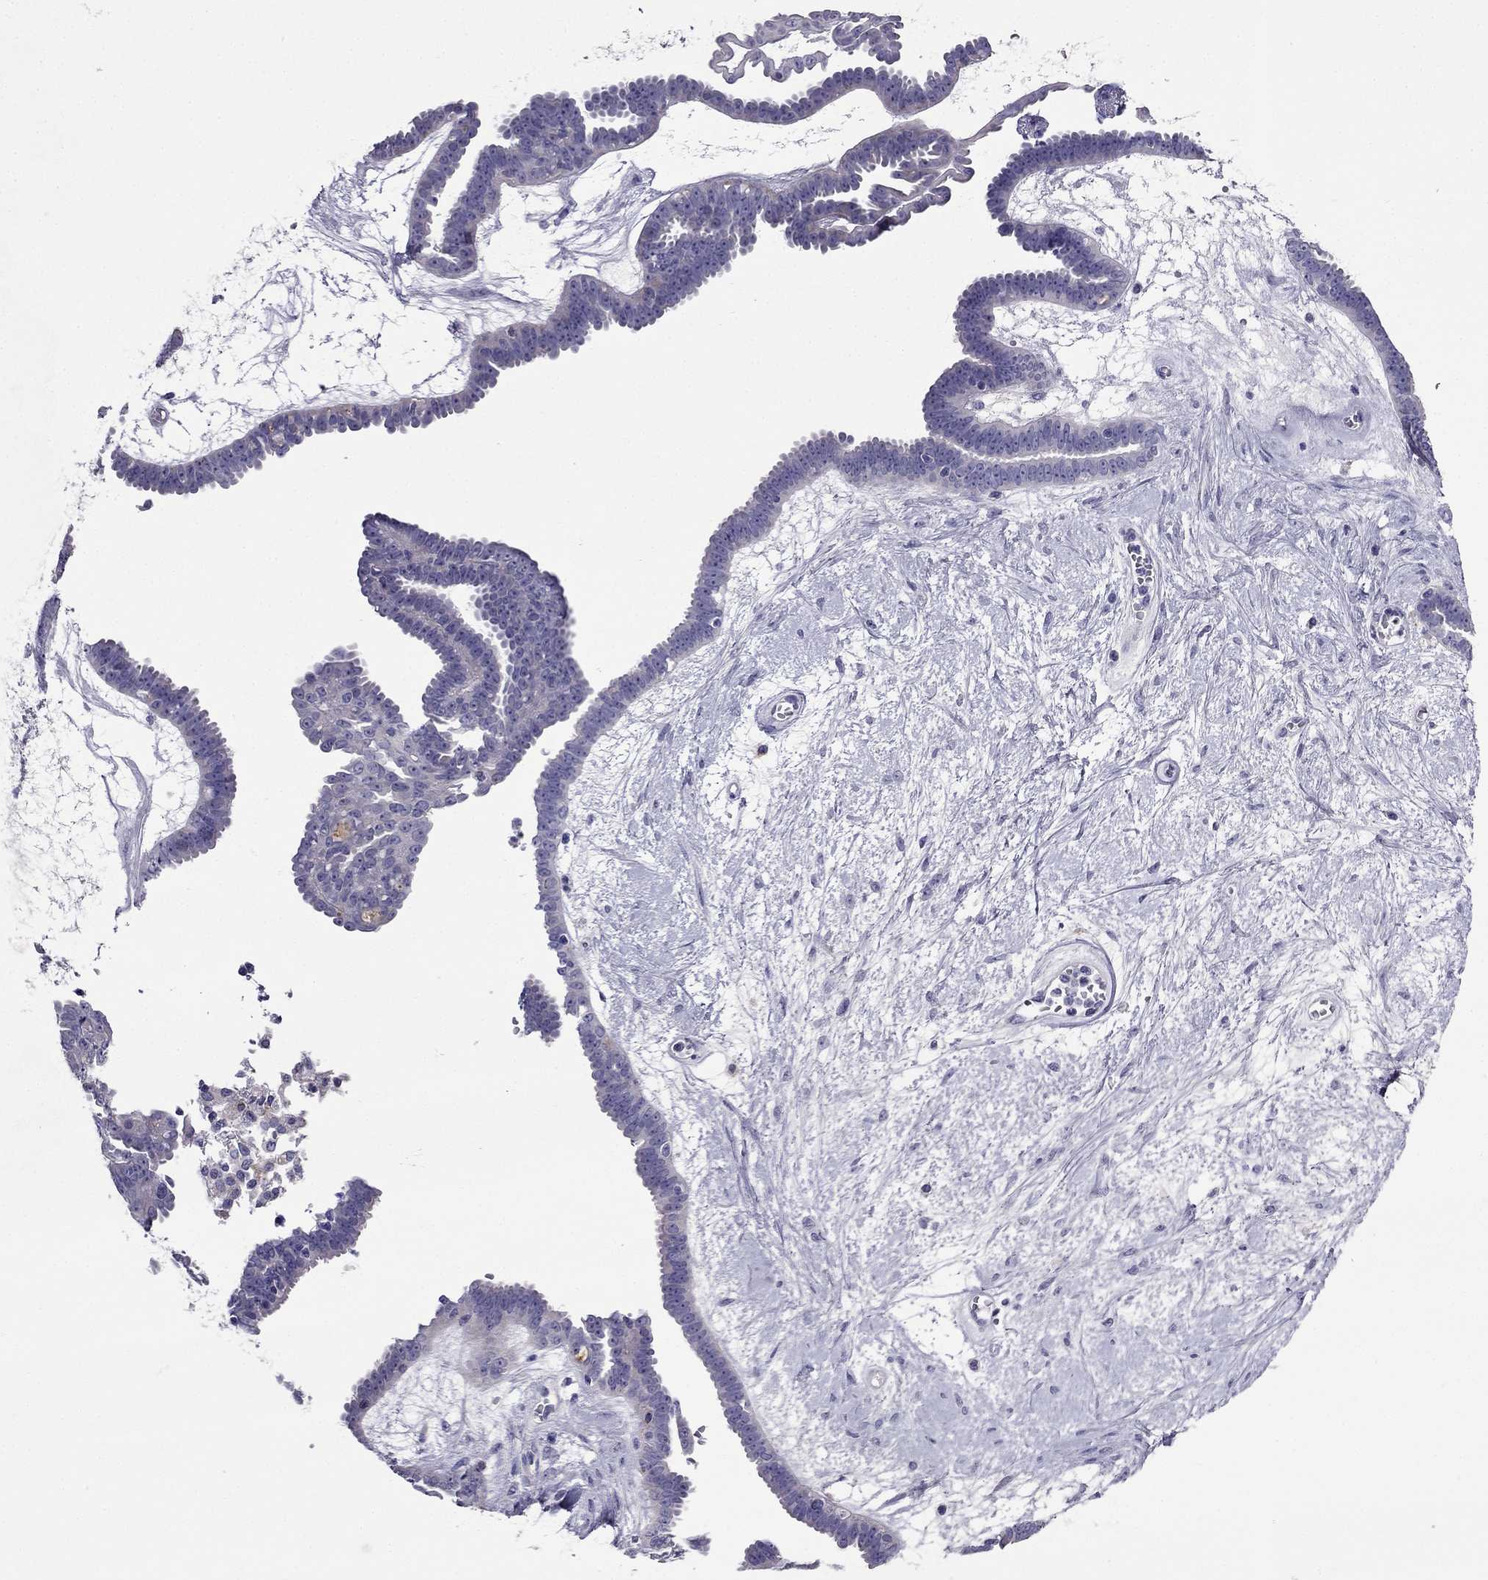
{"staining": {"intensity": "negative", "quantity": "none", "location": "none"}, "tissue": "ovarian cancer", "cell_type": "Tumor cells", "image_type": "cancer", "snomed": [{"axis": "morphology", "description": "Cystadenocarcinoma, serous, NOS"}, {"axis": "topography", "description": "Ovary"}], "caption": "IHC micrograph of neoplastic tissue: human ovarian cancer stained with DAB (3,3'-diaminobenzidine) exhibits no significant protein positivity in tumor cells.", "gene": "PTH", "patient": {"sex": "female", "age": 71}}